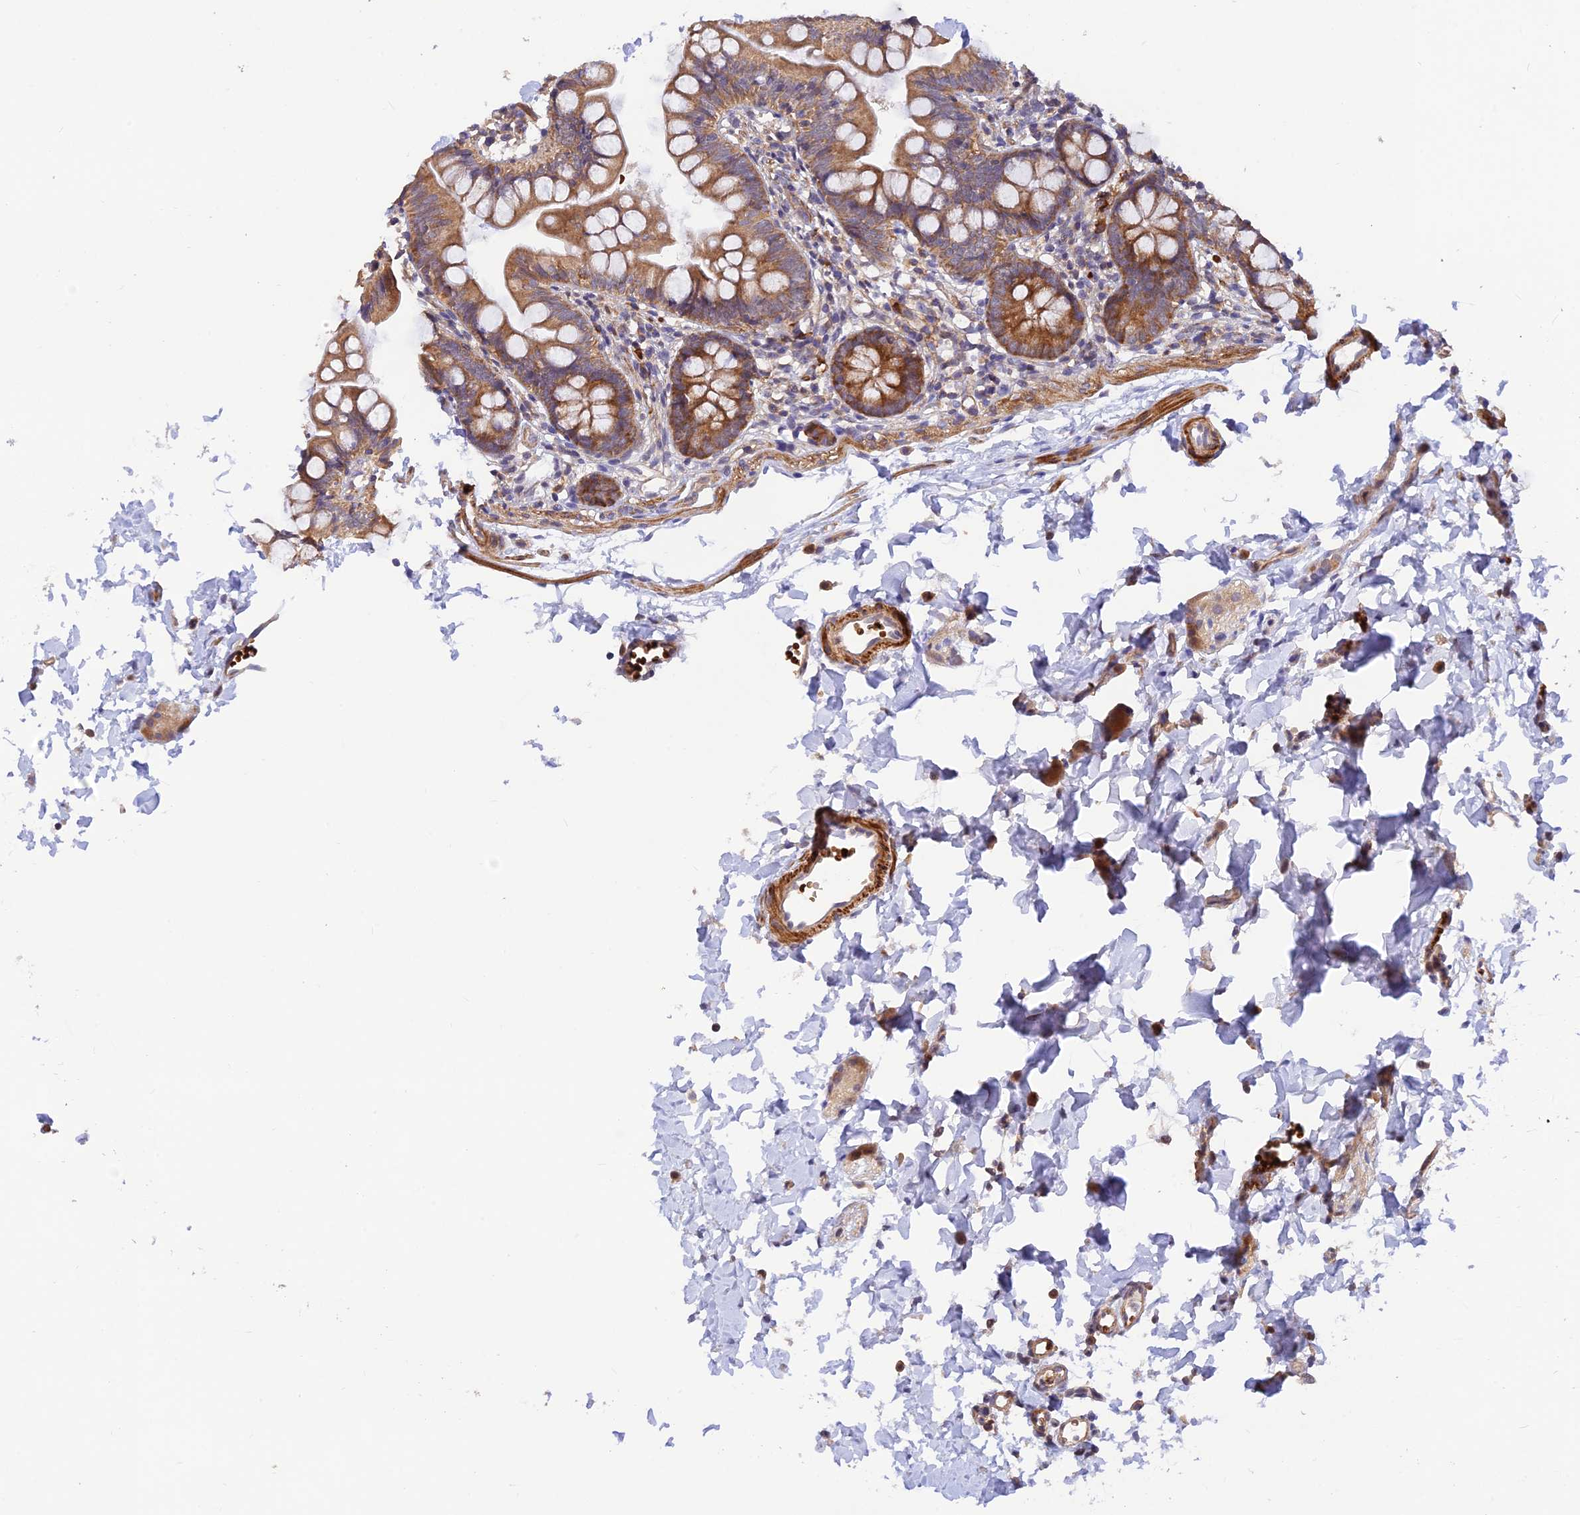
{"staining": {"intensity": "moderate", "quantity": ">75%", "location": "cytoplasmic/membranous"}, "tissue": "small intestine", "cell_type": "Glandular cells", "image_type": "normal", "snomed": [{"axis": "morphology", "description": "Normal tissue, NOS"}, {"axis": "topography", "description": "Small intestine"}], "caption": "Protein analysis of unremarkable small intestine shows moderate cytoplasmic/membranous staining in about >75% of glandular cells.", "gene": "WDFY4", "patient": {"sex": "male", "age": 7}}